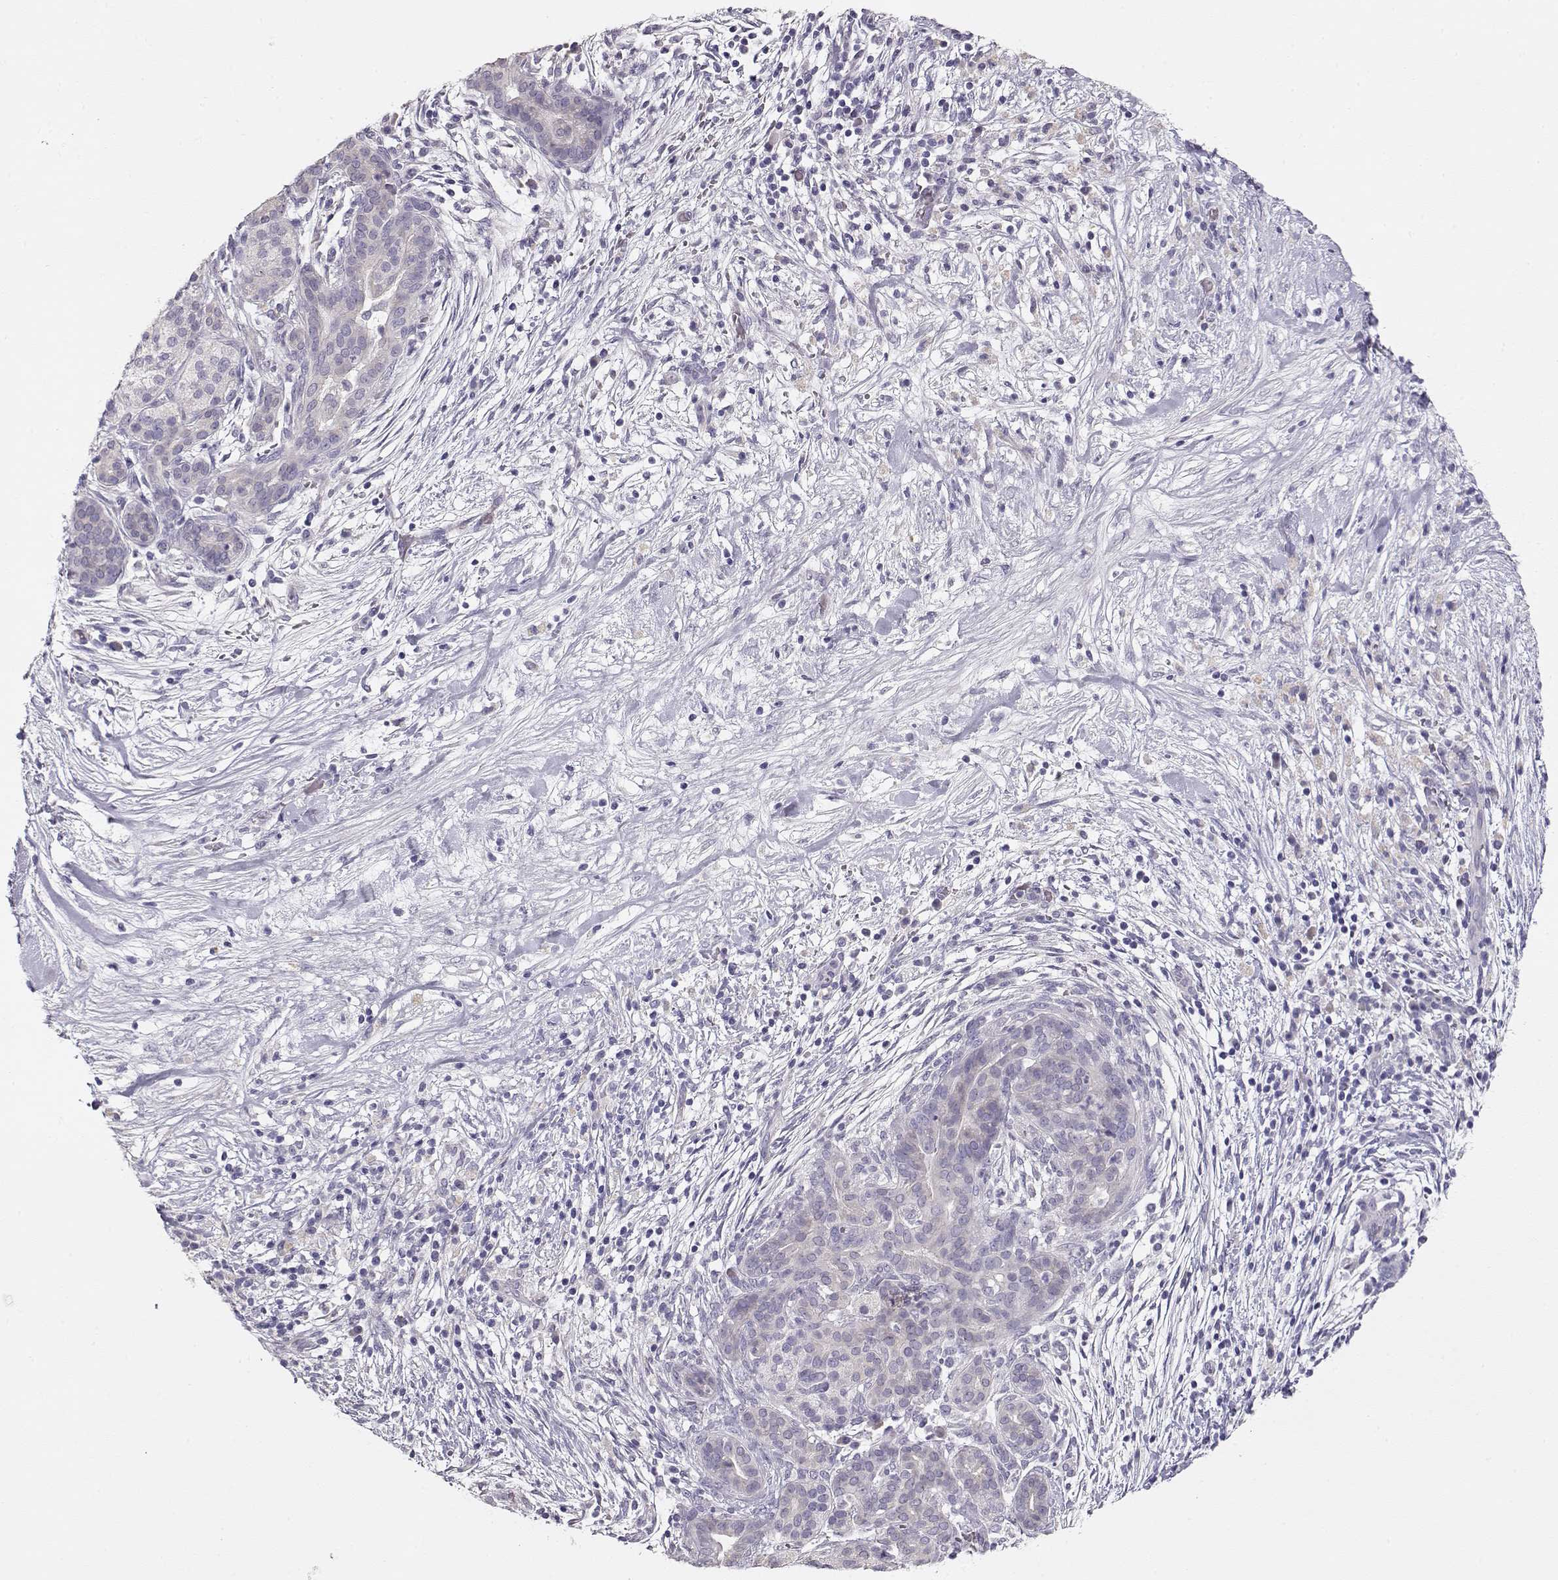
{"staining": {"intensity": "negative", "quantity": "none", "location": "none"}, "tissue": "pancreatic cancer", "cell_type": "Tumor cells", "image_type": "cancer", "snomed": [{"axis": "morphology", "description": "Adenocarcinoma, NOS"}, {"axis": "topography", "description": "Pancreas"}], "caption": "This is an IHC histopathology image of pancreatic cancer (adenocarcinoma). There is no staining in tumor cells.", "gene": "GLIPR1L2", "patient": {"sex": "male", "age": 44}}